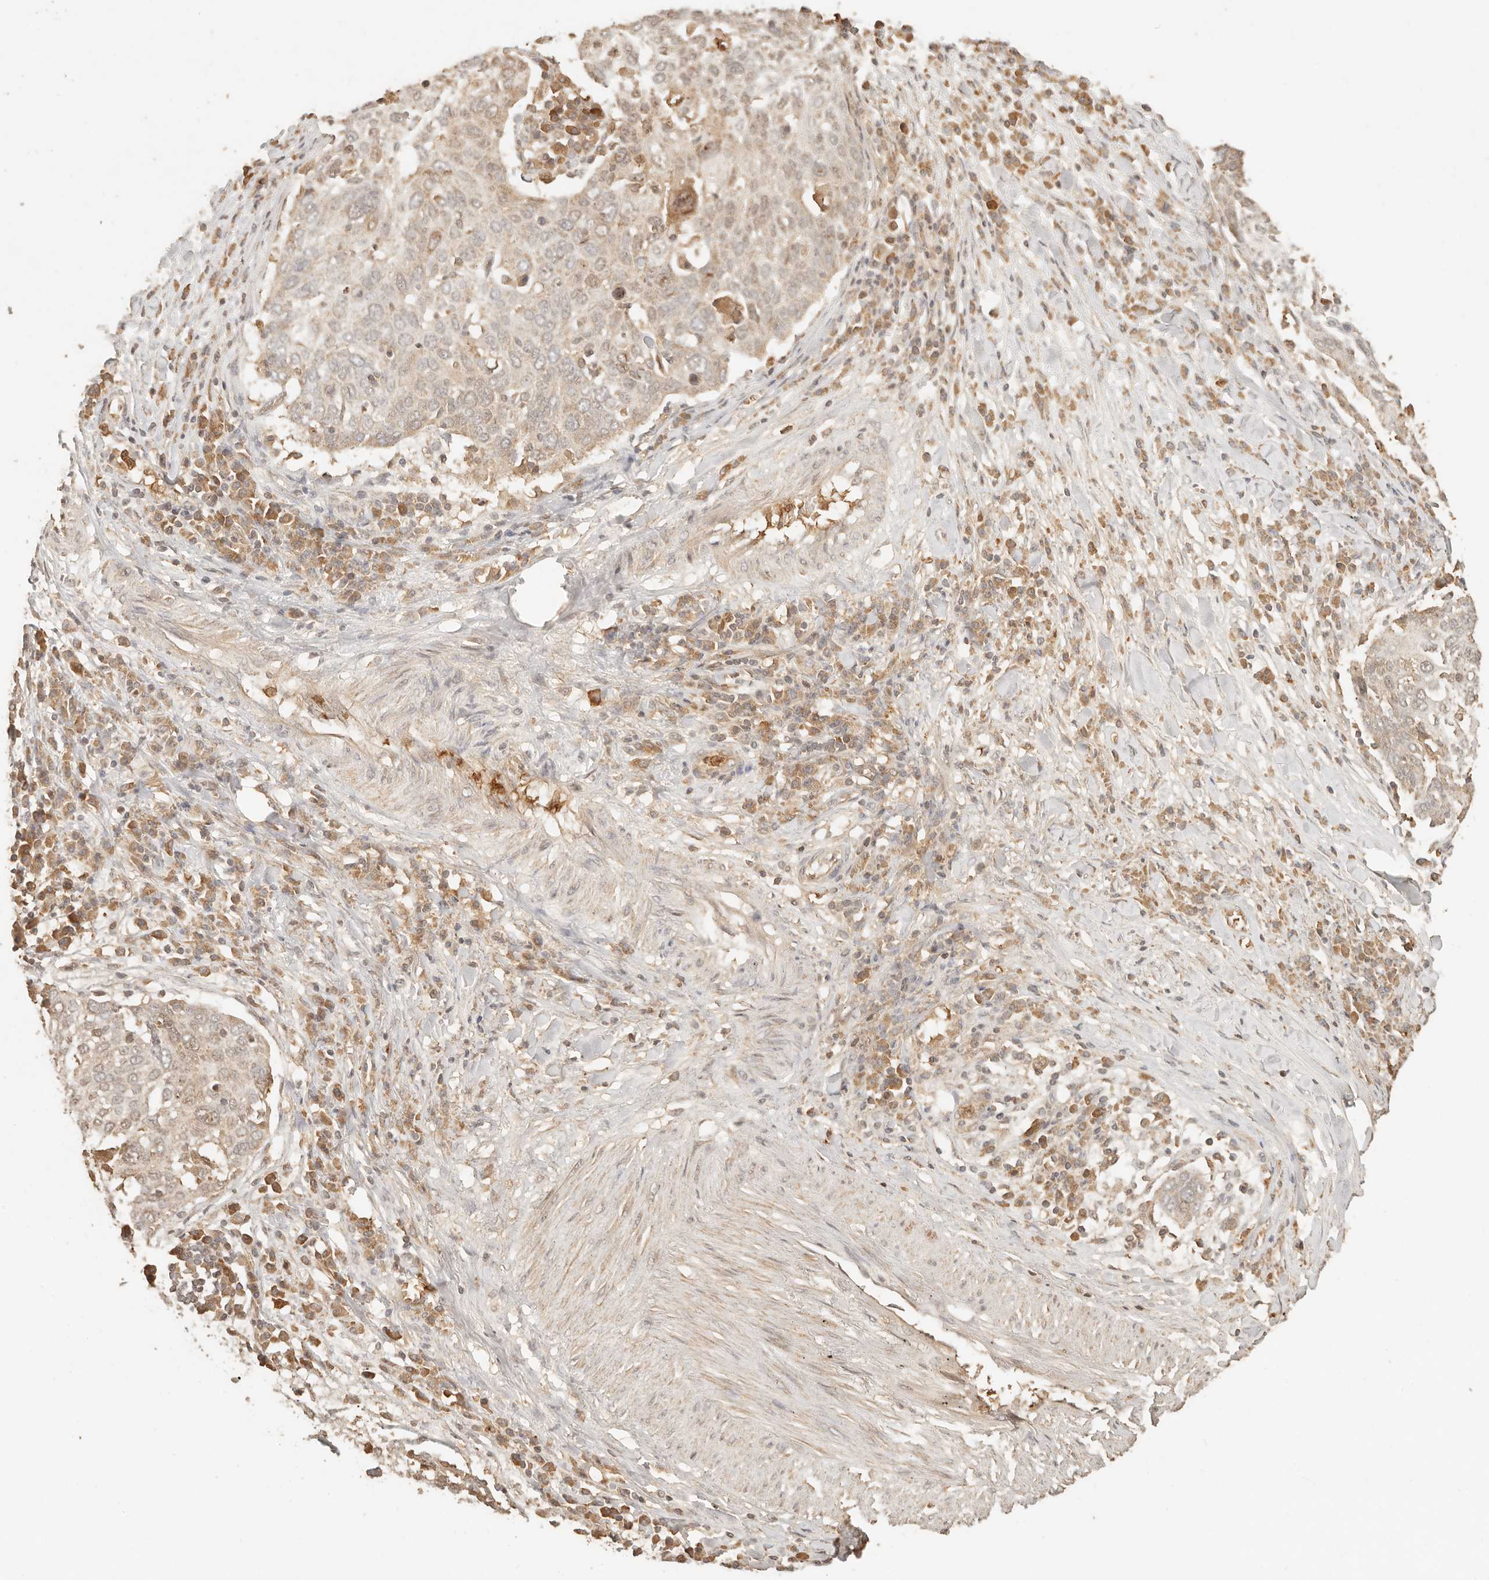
{"staining": {"intensity": "weak", "quantity": "25%-75%", "location": "cytoplasmic/membranous"}, "tissue": "lung cancer", "cell_type": "Tumor cells", "image_type": "cancer", "snomed": [{"axis": "morphology", "description": "Squamous cell carcinoma, NOS"}, {"axis": "topography", "description": "Lung"}], "caption": "IHC image of human lung cancer stained for a protein (brown), which exhibits low levels of weak cytoplasmic/membranous staining in about 25%-75% of tumor cells.", "gene": "INTS11", "patient": {"sex": "male", "age": 65}}